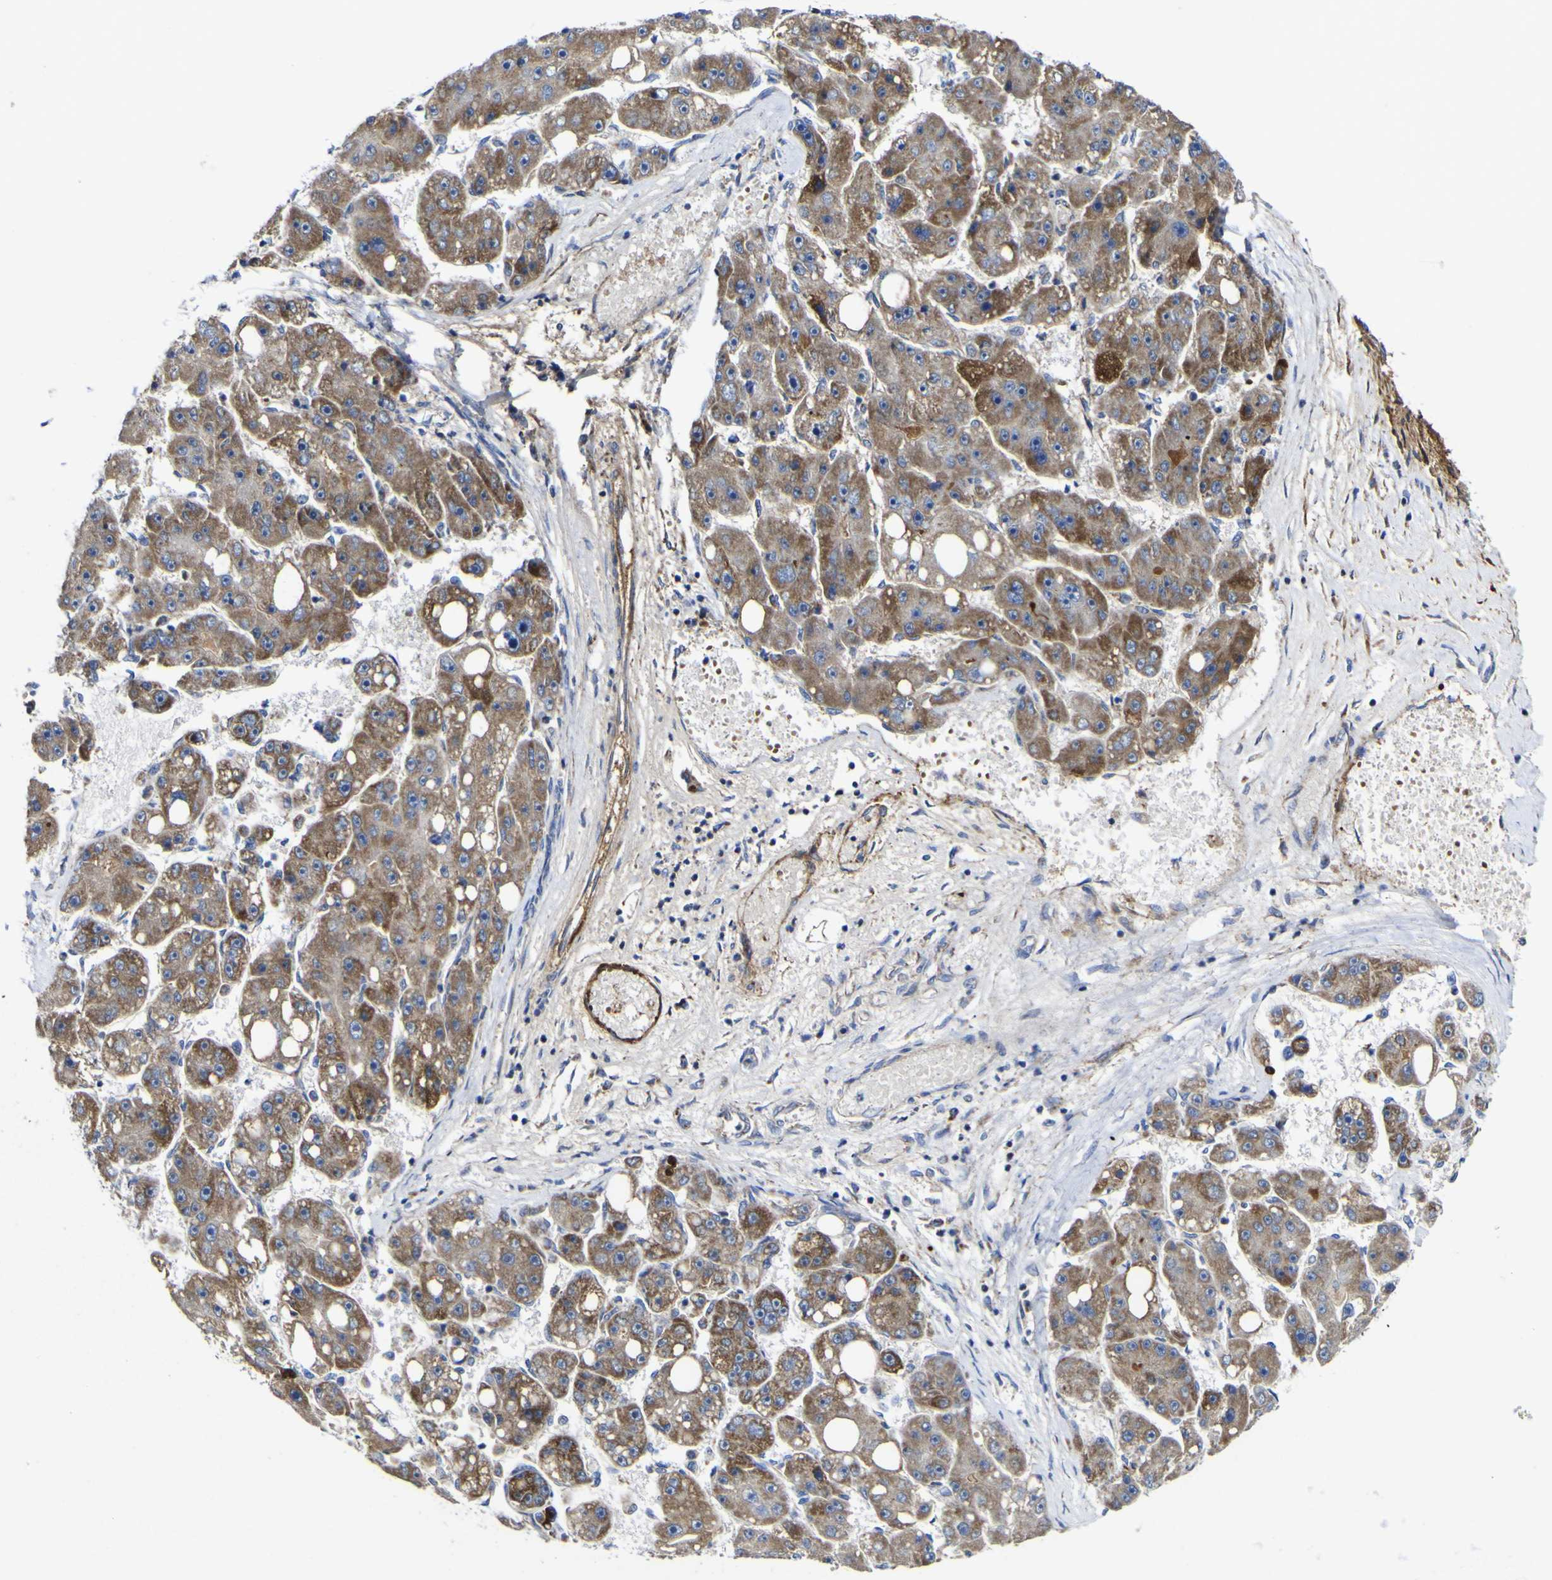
{"staining": {"intensity": "moderate", "quantity": ">75%", "location": "cytoplasmic/membranous"}, "tissue": "liver cancer", "cell_type": "Tumor cells", "image_type": "cancer", "snomed": [{"axis": "morphology", "description": "Carcinoma, Hepatocellular, NOS"}, {"axis": "topography", "description": "Liver"}], "caption": "There is medium levels of moderate cytoplasmic/membranous expression in tumor cells of liver hepatocellular carcinoma, as demonstrated by immunohistochemical staining (brown color).", "gene": "CCDC90B", "patient": {"sex": "female", "age": 61}}